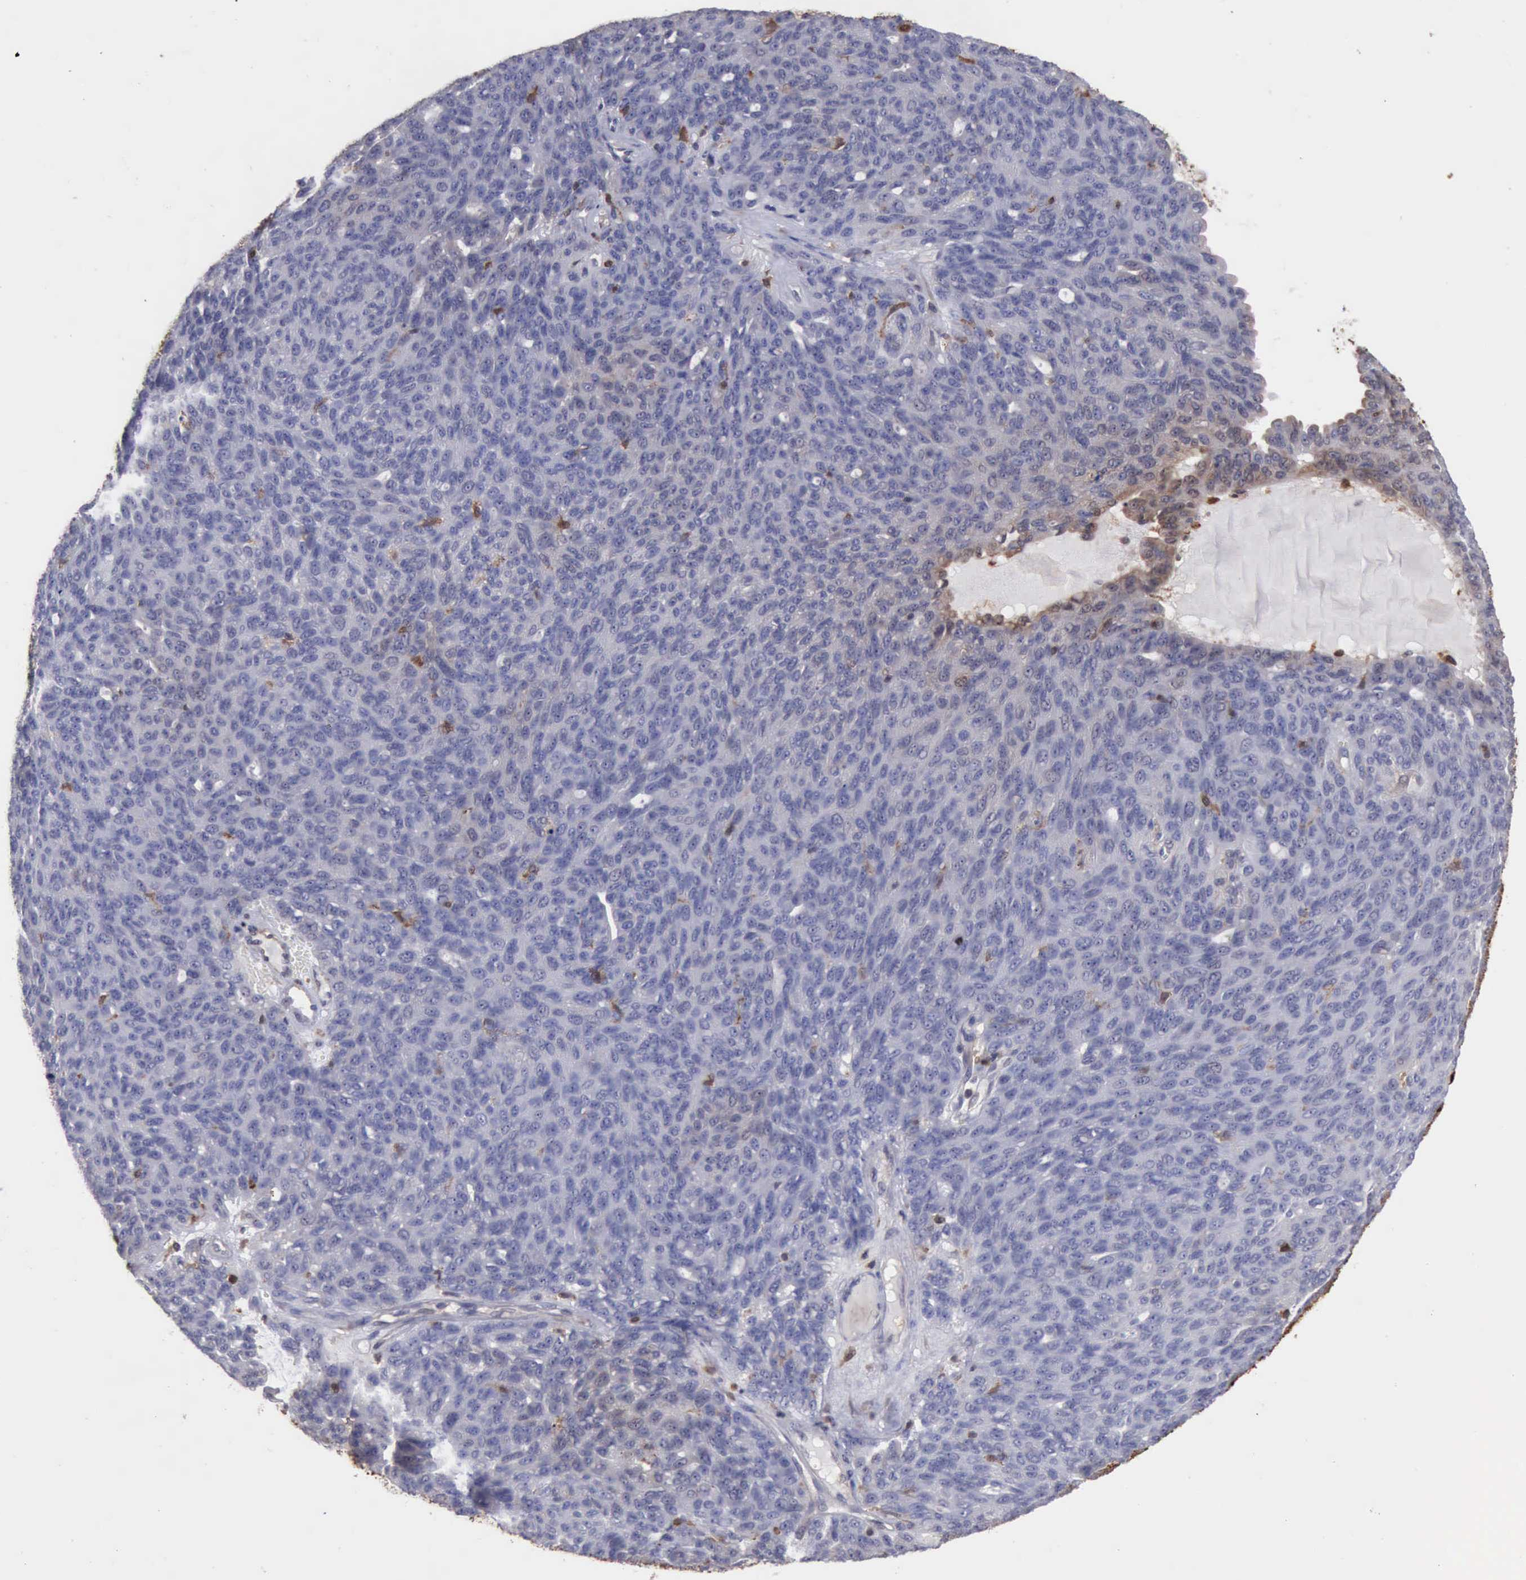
{"staining": {"intensity": "negative", "quantity": "none", "location": "none"}, "tissue": "ovarian cancer", "cell_type": "Tumor cells", "image_type": "cancer", "snomed": [{"axis": "morphology", "description": "Carcinoma, endometroid"}, {"axis": "topography", "description": "Ovary"}], "caption": "The IHC histopathology image has no significant expression in tumor cells of ovarian cancer tissue. The staining is performed using DAB (3,3'-diaminobenzidine) brown chromogen with nuclei counter-stained in using hematoxylin.", "gene": "STAT1", "patient": {"sex": "female", "age": 60}}